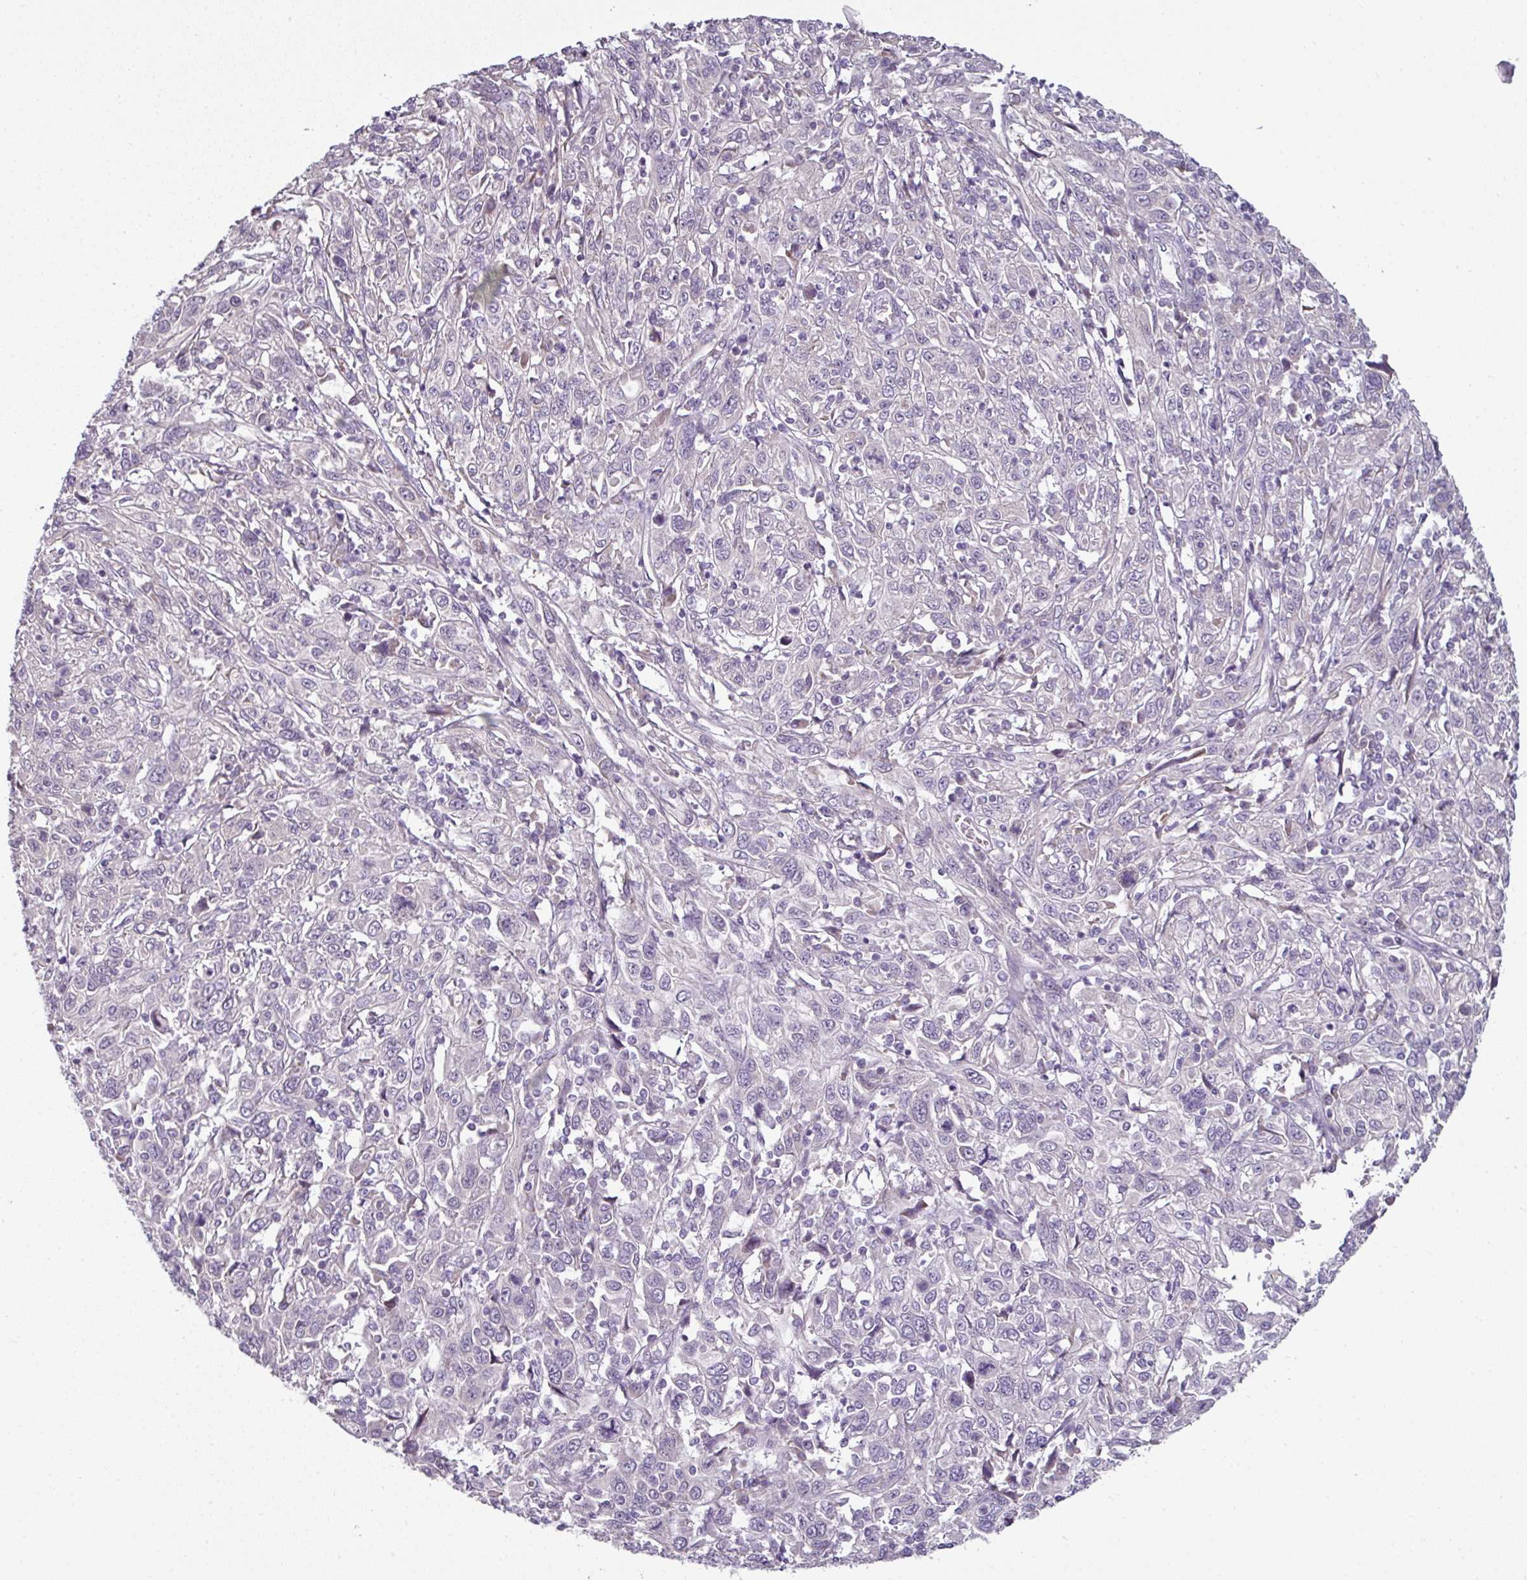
{"staining": {"intensity": "negative", "quantity": "none", "location": "none"}, "tissue": "cervical cancer", "cell_type": "Tumor cells", "image_type": "cancer", "snomed": [{"axis": "morphology", "description": "Squamous cell carcinoma, NOS"}, {"axis": "topography", "description": "Cervix"}], "caption": "An immunohistochemistry micrograph of squamous cell carcinoma (cervical) is shown. There is no staining in tumor cells of squamous cell carcinoma (cervical).", "gene": "OR52D1", "patient": {"sex": "female", "age": 46}}